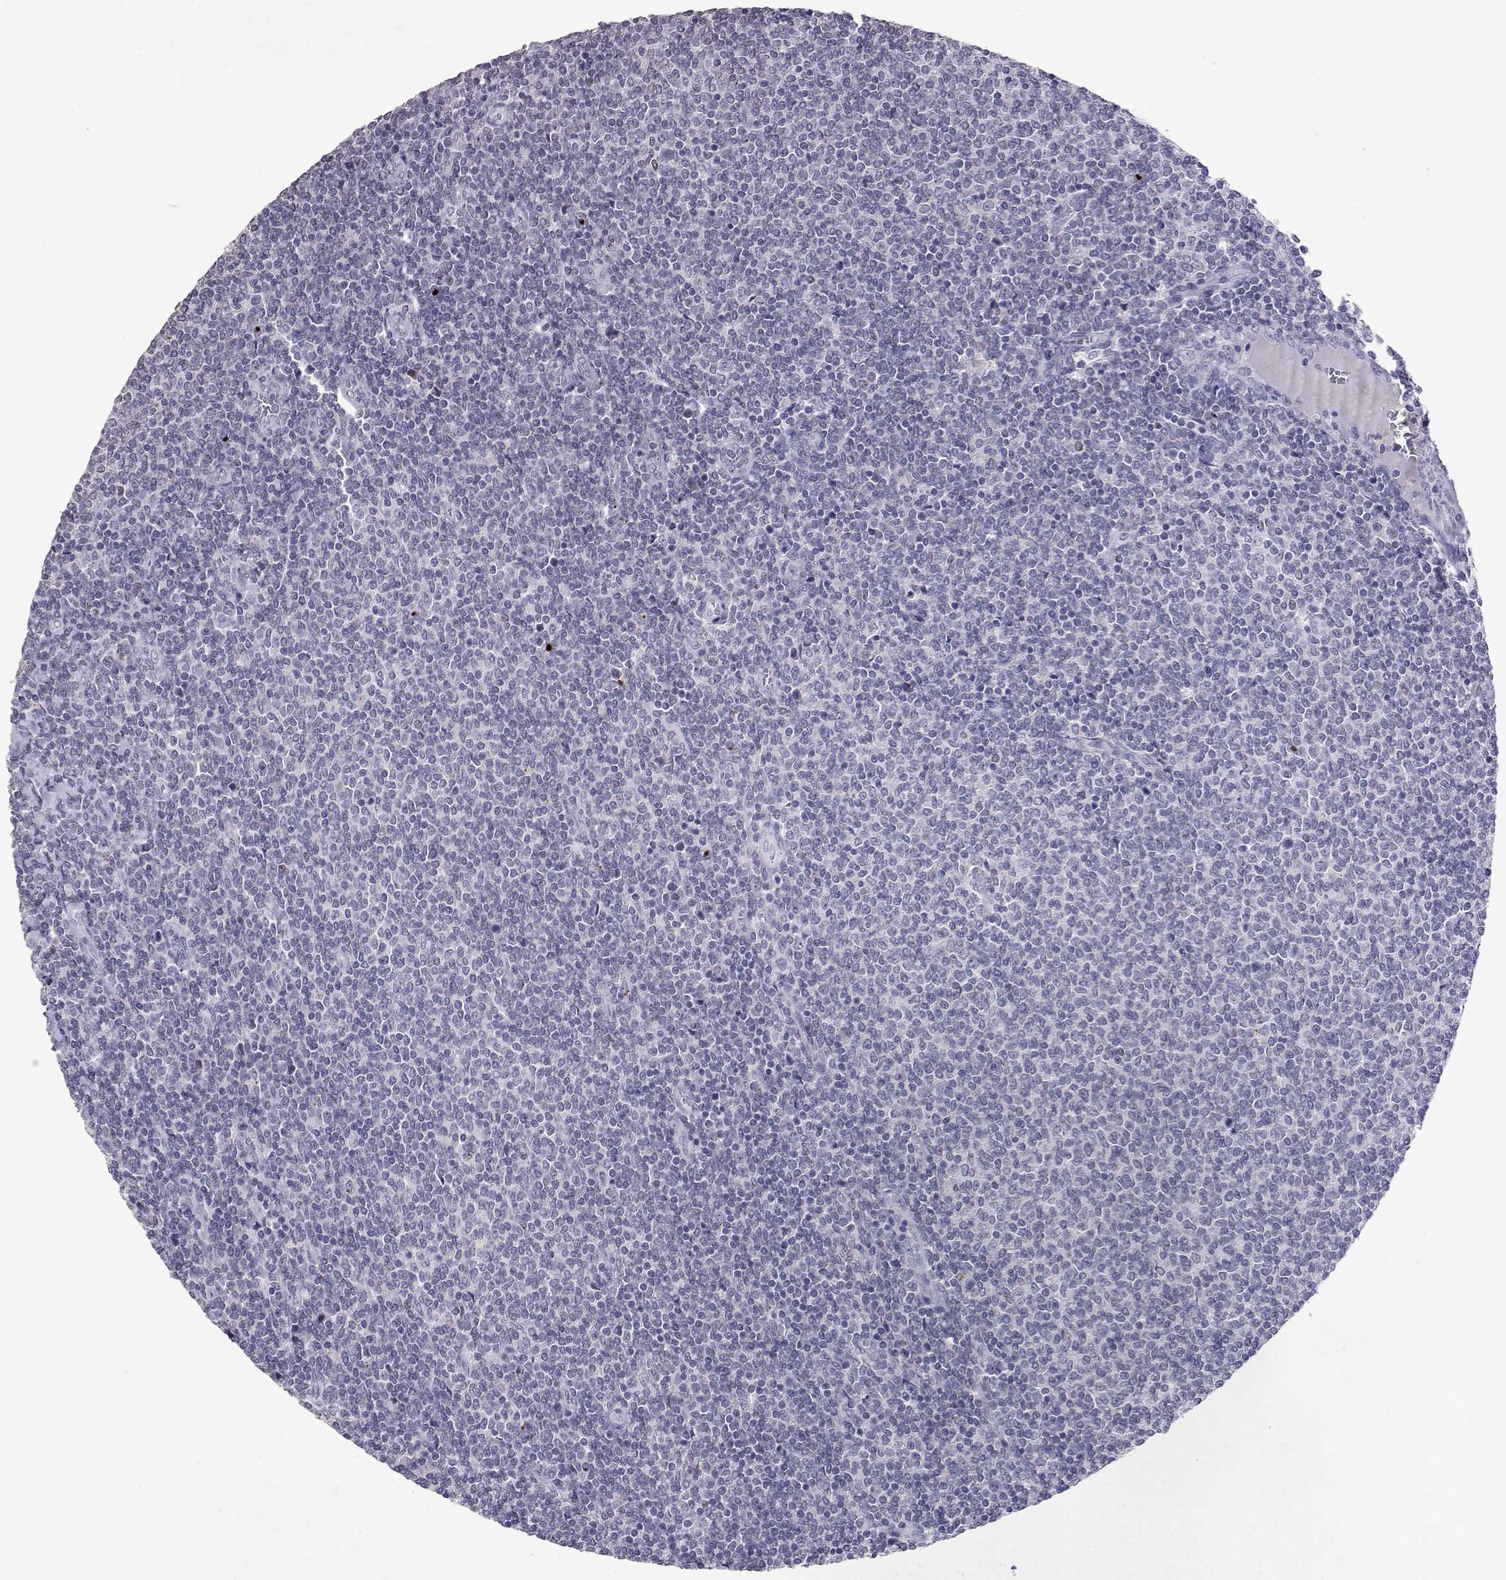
{"staining": {"intensity": "negative", "quantity": "none", "location": "none"}, "tissue": "lymphoma", "cell_type": "Tumor cells", "image_type": "cancer", "snomed": [{"axis": "morphology", "description": "Malignant lymphoma, non-Hodgkin's type, Low grade"}, {"axis": "topography", "description": "Lymph node"}], "caption": "Immunohistochemical staining of human lymphoma reveals no significant positivity in tumor cells.", "gene": "DUSP28", "patient": {"sex": "male", "age": 52}}